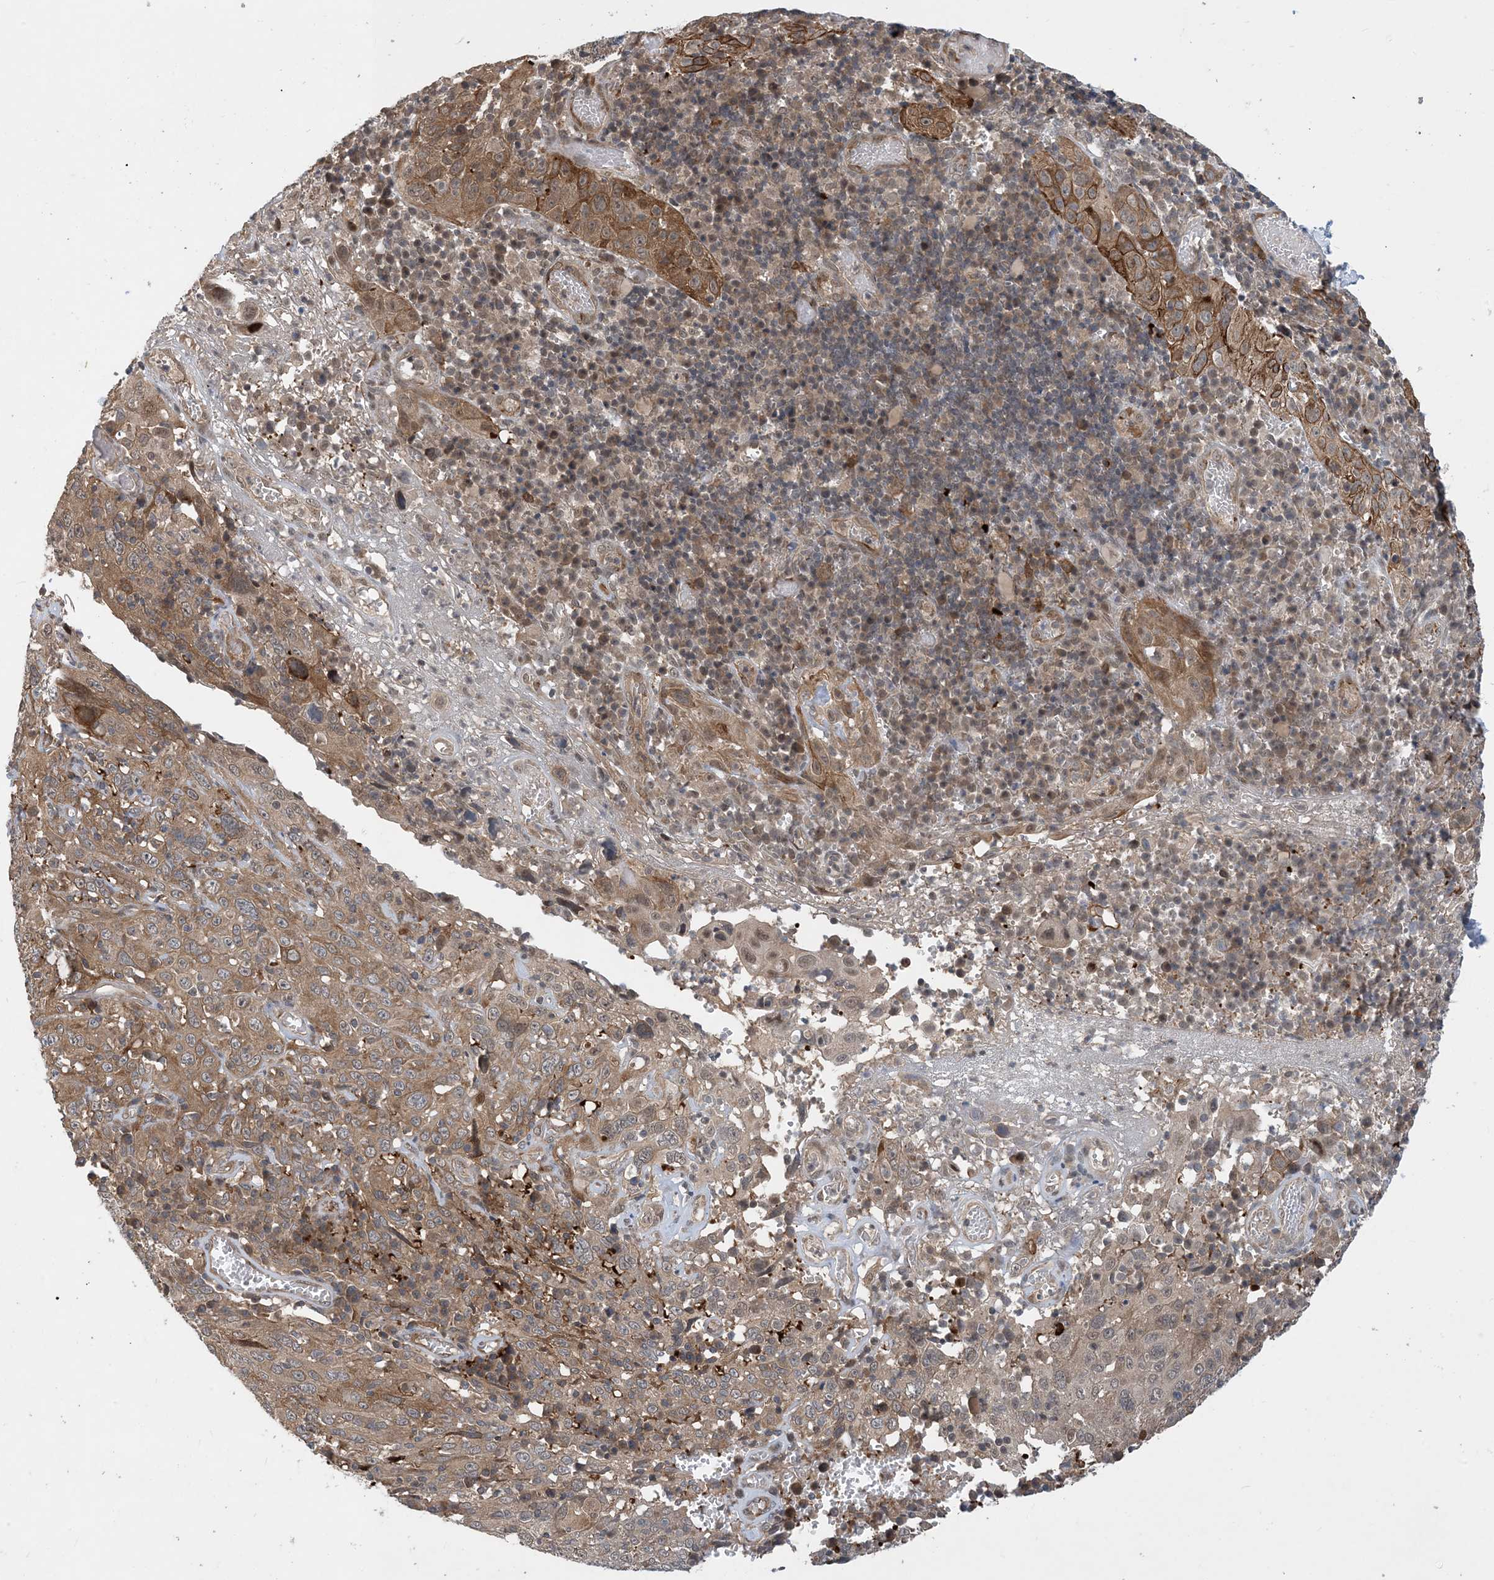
{"staining": {"intensity": "moderate", "quantity": ">75%", "location": "cytoplasmic/membranous"}, "tissue": "cervical cancer", "cell_type": "Tumor cells", "image_type": "cancer", "snomed": [{"axis": "morphology", "description": "Squamous cell carcinoma, NOS"}, {"axis": "topography", "description": "Cervix"}], "caption": "Brown immunohistochemical staining in squamous cell carcinoma (cervical) demonstrates moderate cytoplasmic/membranous positivity in approximately >75% of tumor cells.", "gene": "TINAG", "patient": {"sex": "female", "age": 46}}